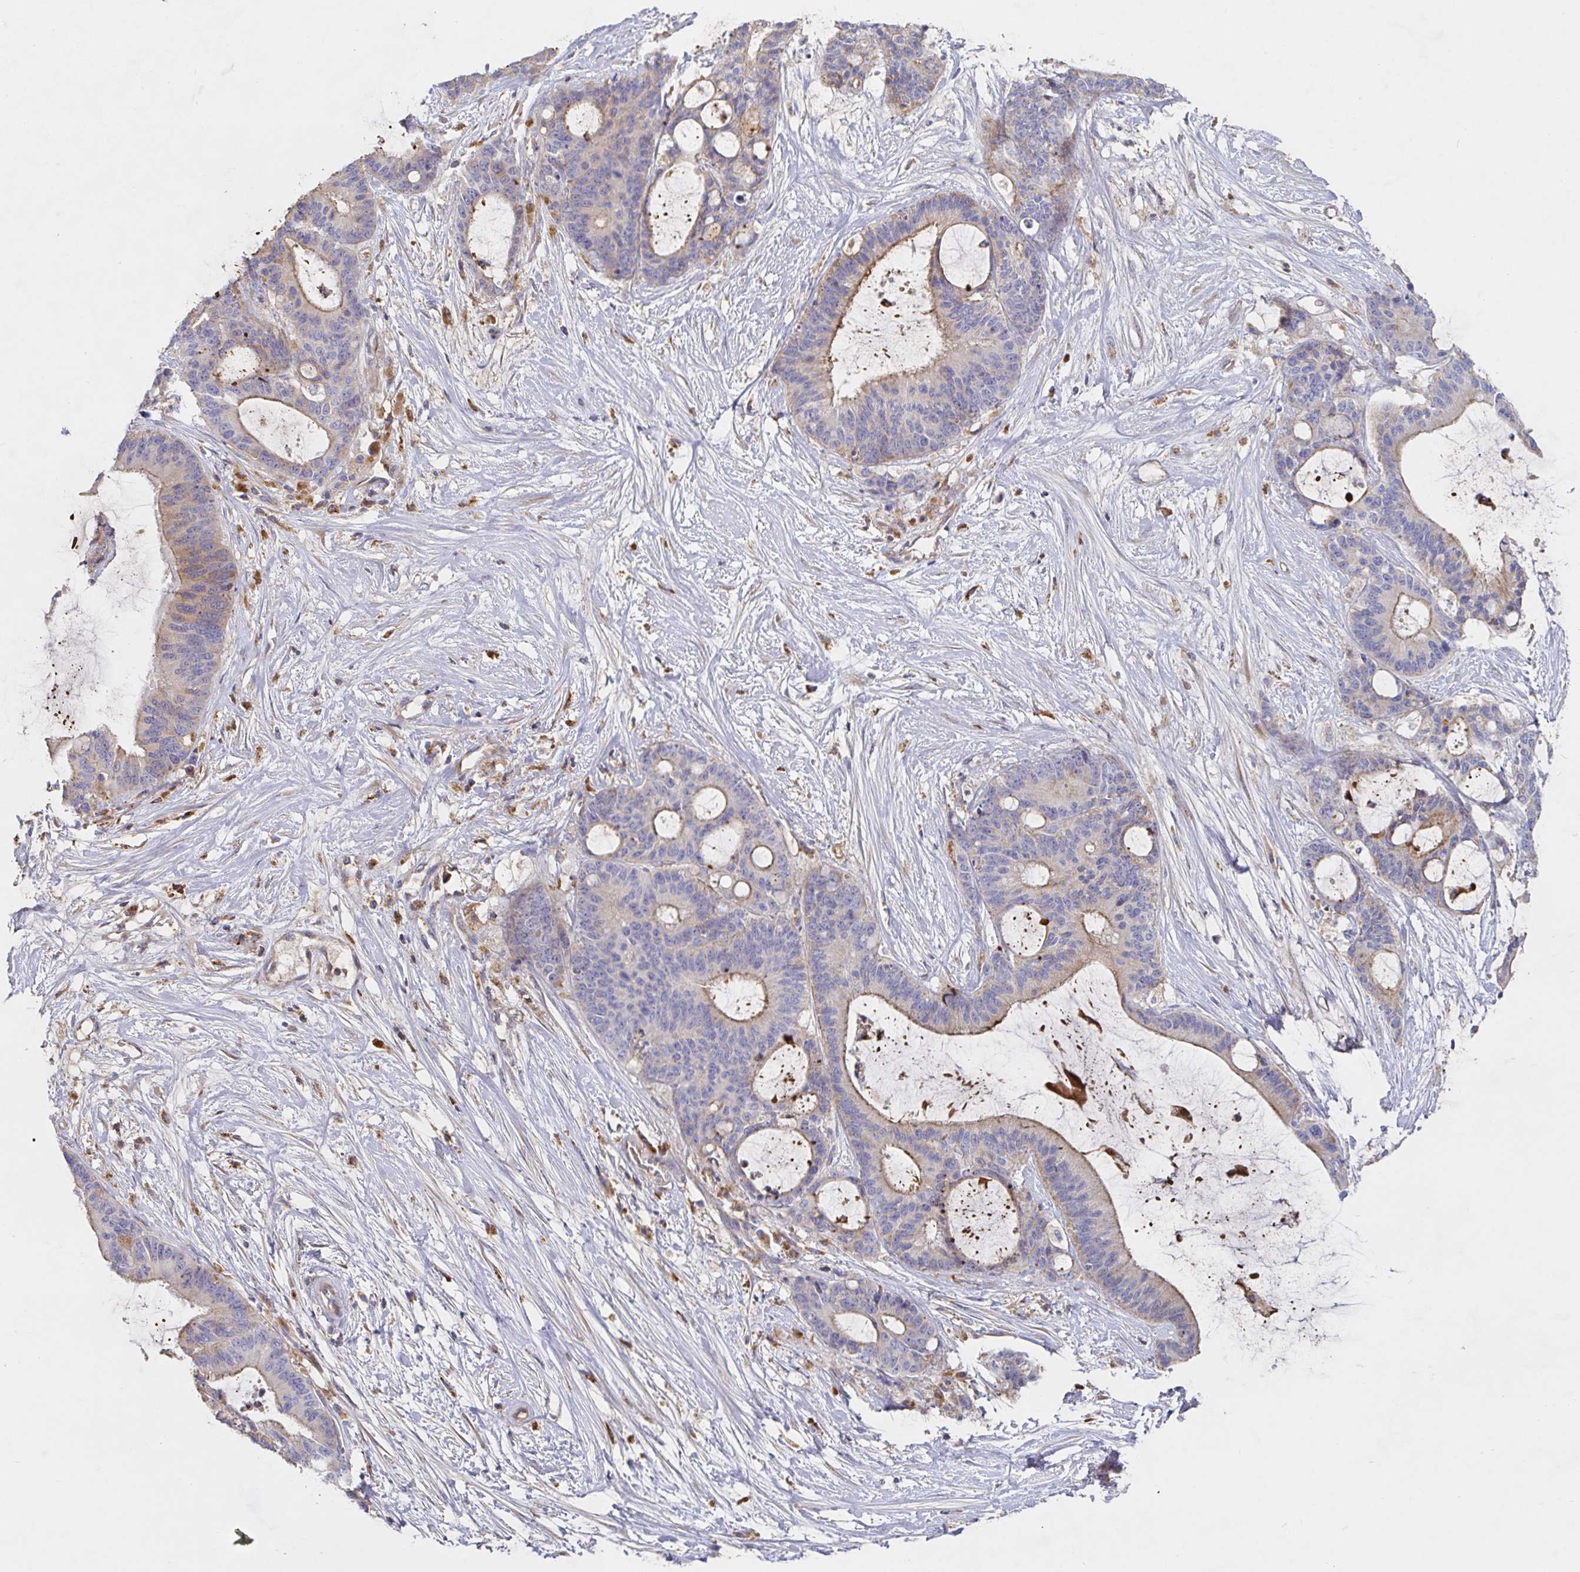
{"staining": {"intensity": "weak", "quantity": "25%-75%", "location": "cytoplasmic/membranous"}, "tissue": "liver cancer", "cell_type": "Tumor cells", "image_type": "cancer", "snomed": [{"axis": "morphology", "description": "Normal tissue, NOS"}, {"axis": "morphology", "description": "Cholangiocarcinoma"}, {"axis": "topography", "description": "Liver"}, {"axis": "topography", "description": "Peripheral nerve tissue"}], "caption": "An image of human liver cholangiocarcinoma stained for a protein displays weak cytoplasmic/membranous brown staining in tumor cells.", "gene": "IRAK2", "patient": {"sex": "female", "age": 73}}